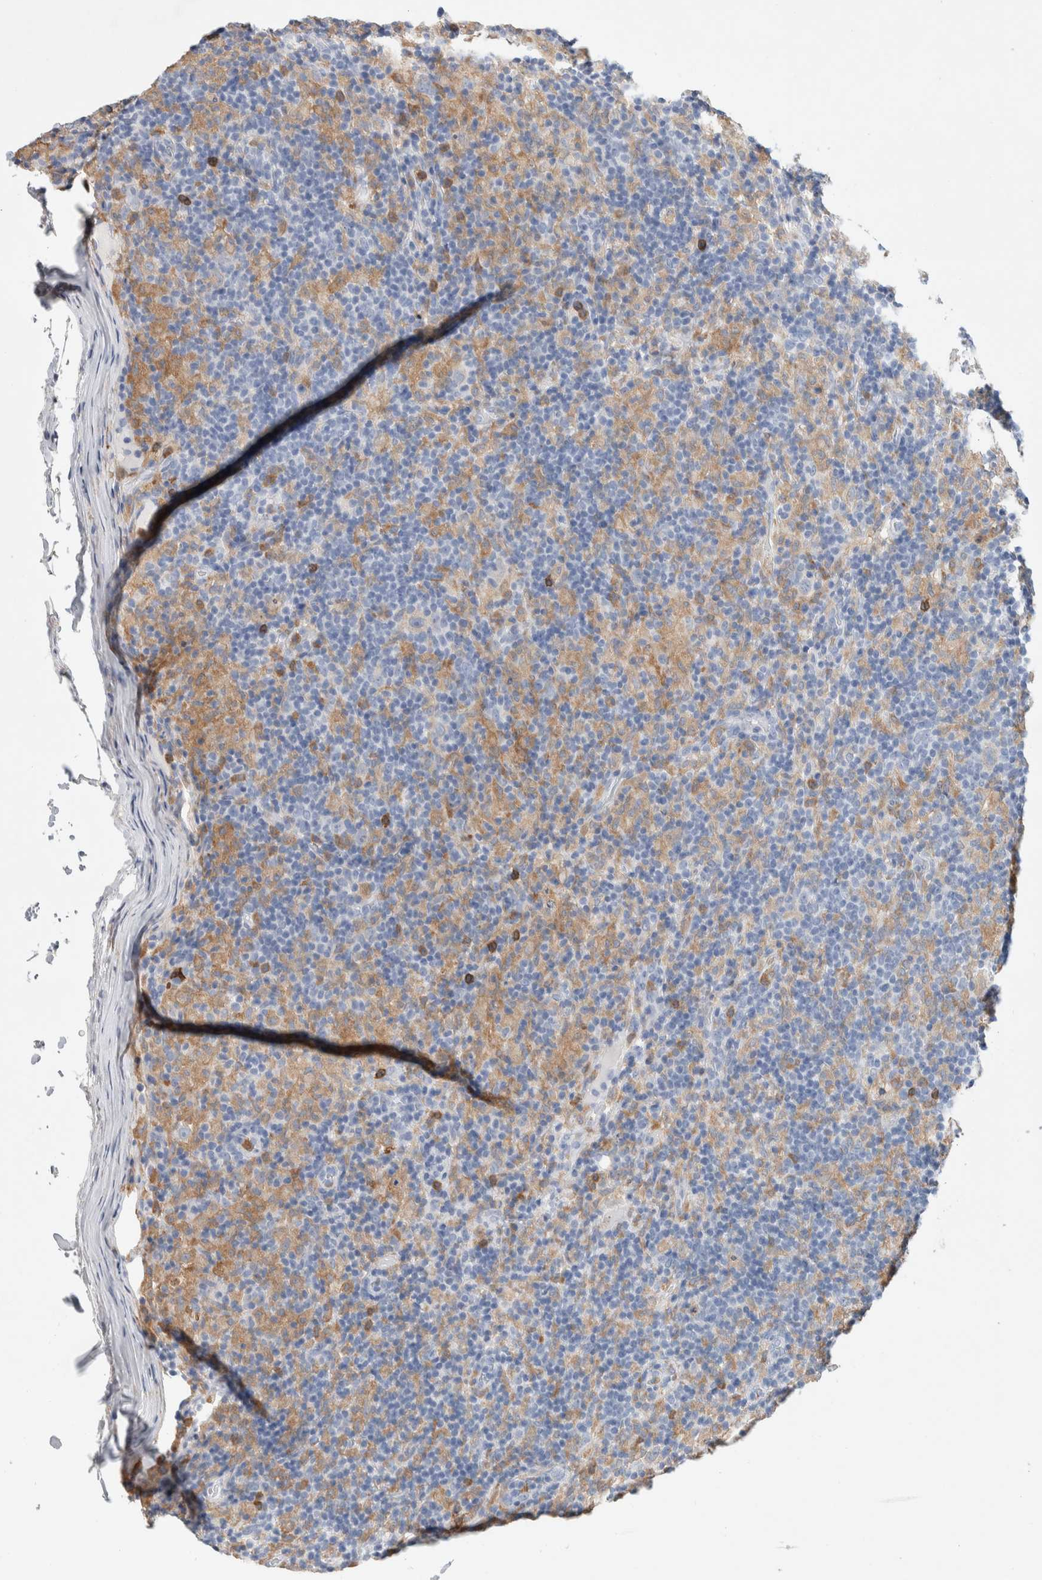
{"staining": {"intensity": "negative", "quantity": "none", "location": "none"}, "tissue": "lymphoma", "cell_type": "Tumor cells", "image_type": "cancer", "snomed": [{"axis": "morphology", "description": "Hodgkin's disease, NOS"}, {"axis": "topography", "description": "Lymph node"}], "caption": "Immunohistochemistry image of neoplastic tissue: human Hodgkin's disease stained with DAB exhibits no significant protein staining in tumor cells. (DAB (3,3'-diaminobenzidine) IHC visualized using brightfield microscopy, high magnification).", "gene": "NCF2", "patient": {"sex": "male", "age": 70}}